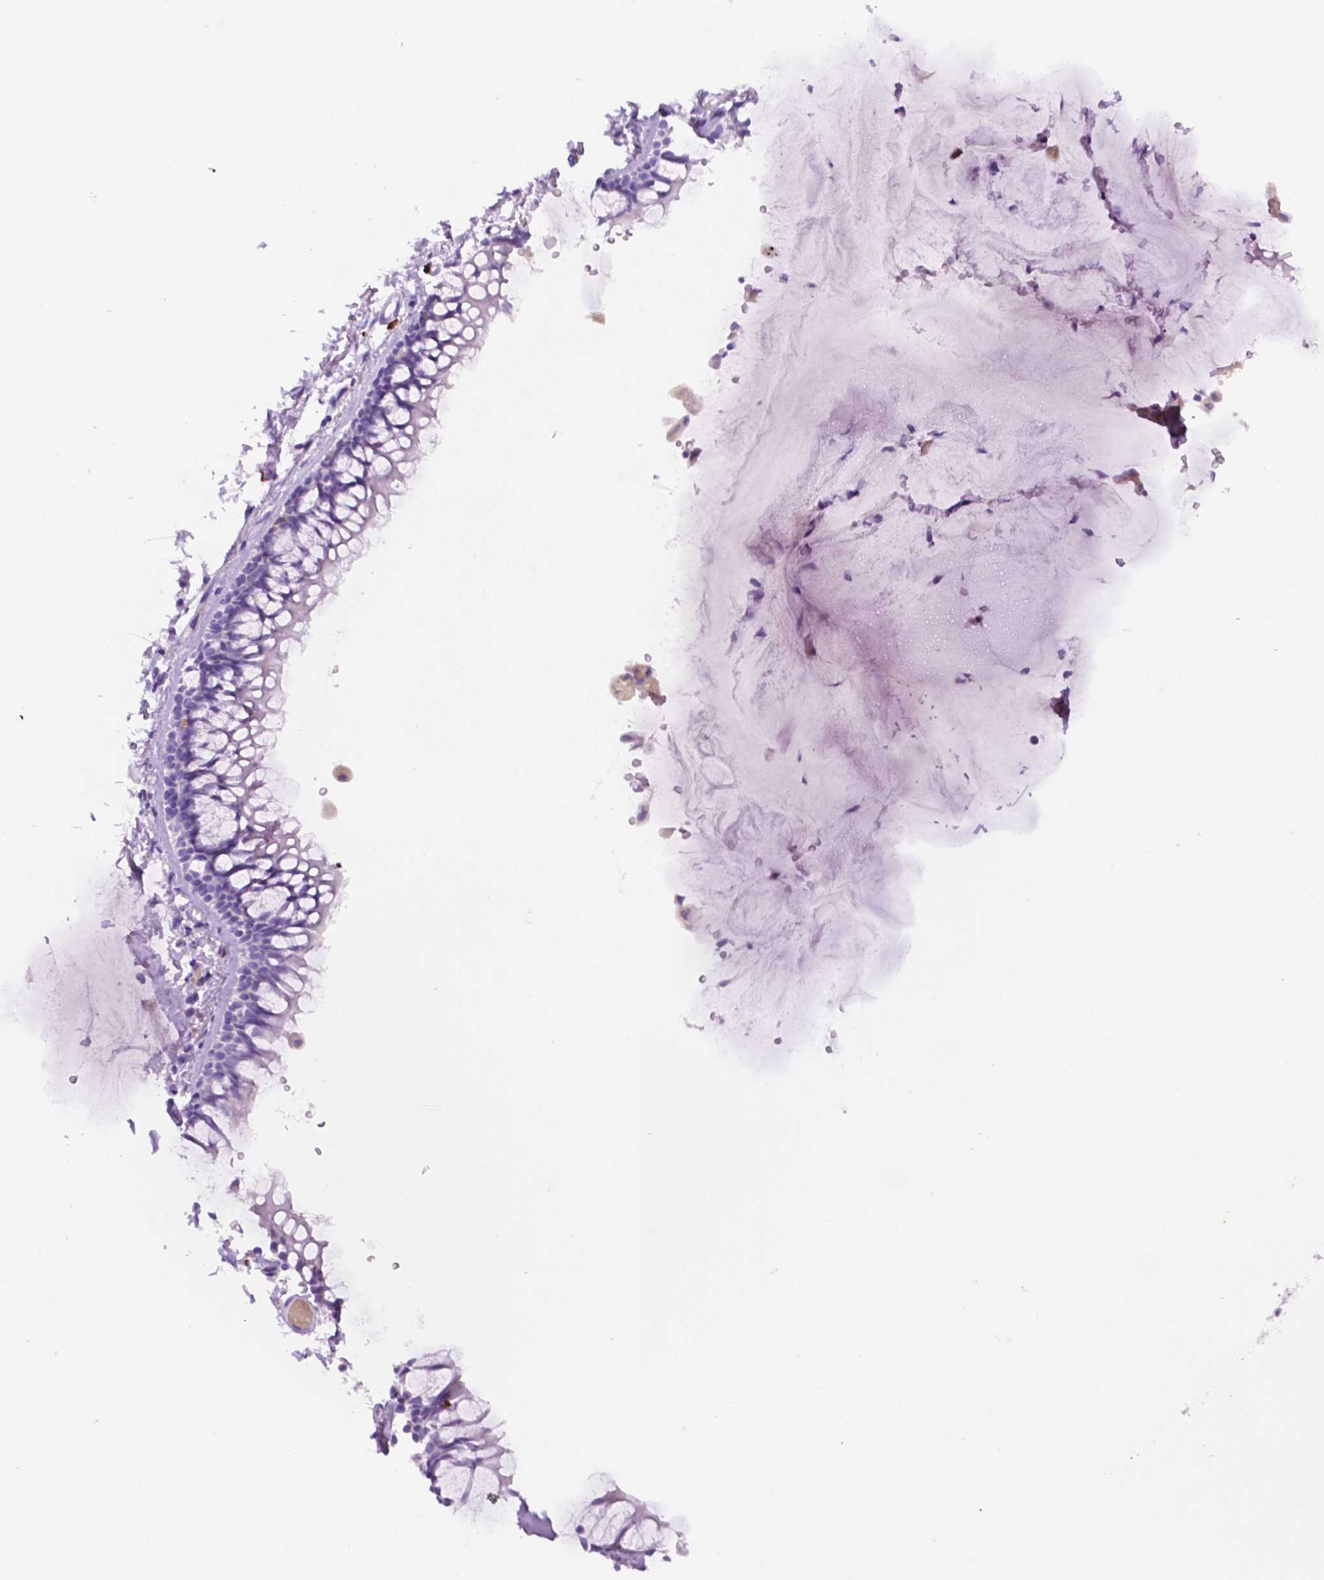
{"staining": {"intensity": "negative", "quantity": "none", "location": "none"}, "tissue": "adipose tissue", "cell_type": "Adipocytes", "image_type": "normal", "snomed": [{"axis": "morphology", "description": "Normal tissue, NOS"}, {"axis": "topography", "description": "Cartilage tissue"}, {"axis": "topography", "description": "Bronchus"}], "caption": "Adipose tissue stained for a protein using immunohistochemistry exhibits no expression adipocytes.", "gene": "FOXB2", "patient": {"sex": "female", "age": 79}}